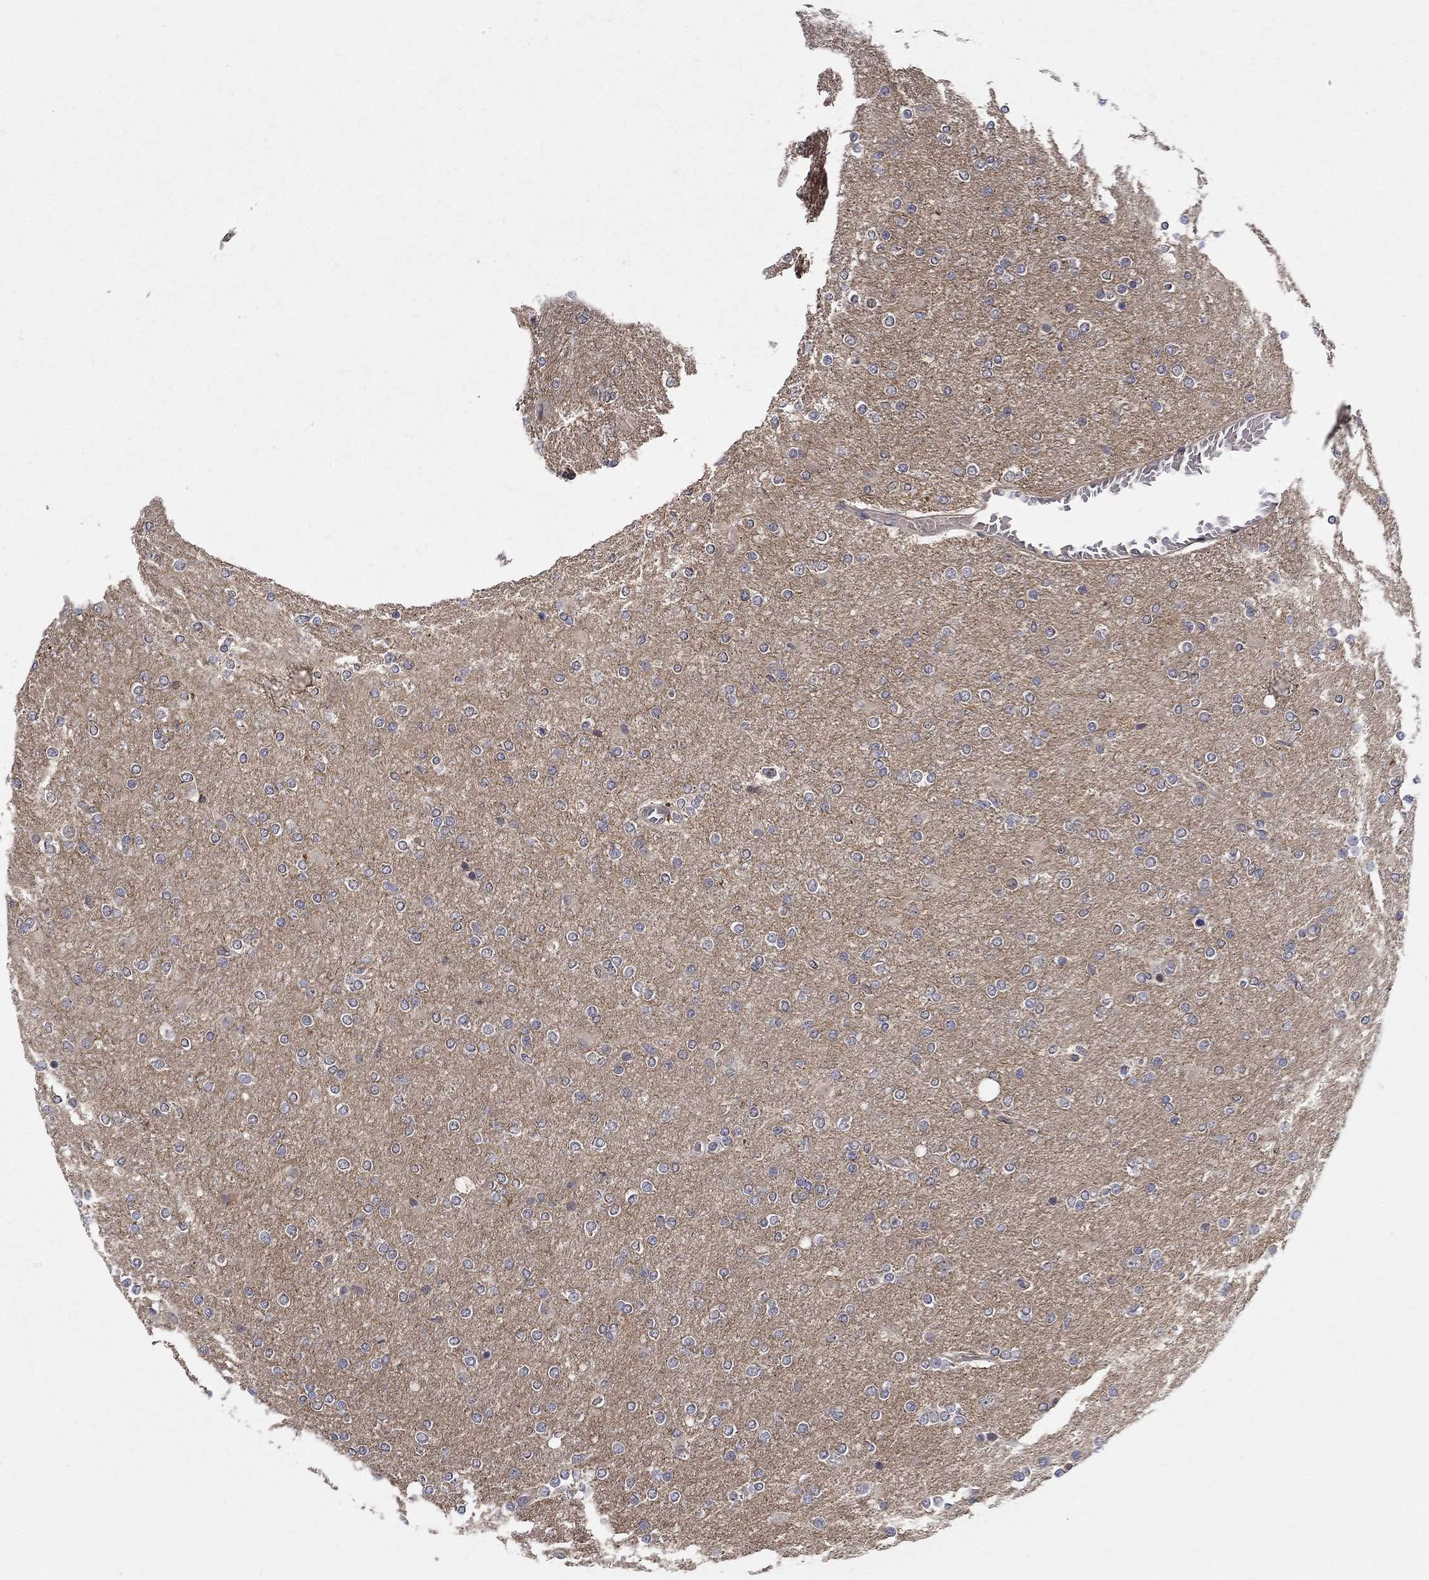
{"staining": {"intensity": "negative", "quantity": "none", "location": "none"}, "tissue": "glioma", "cell_type": "Tumor cells", "image_type": "cancer", "snomed": [{"axis": "morphology", "description": "Glioma, malignant, High grade"}, {"axis": "topography", "description": "Cerebral cortex"}], "caption": "The image demonstrates no staining of tumor cells in high-grade glioma (malignant).", "gene": "ZNF594", "patient": {"sex": "male", "age": 70}}